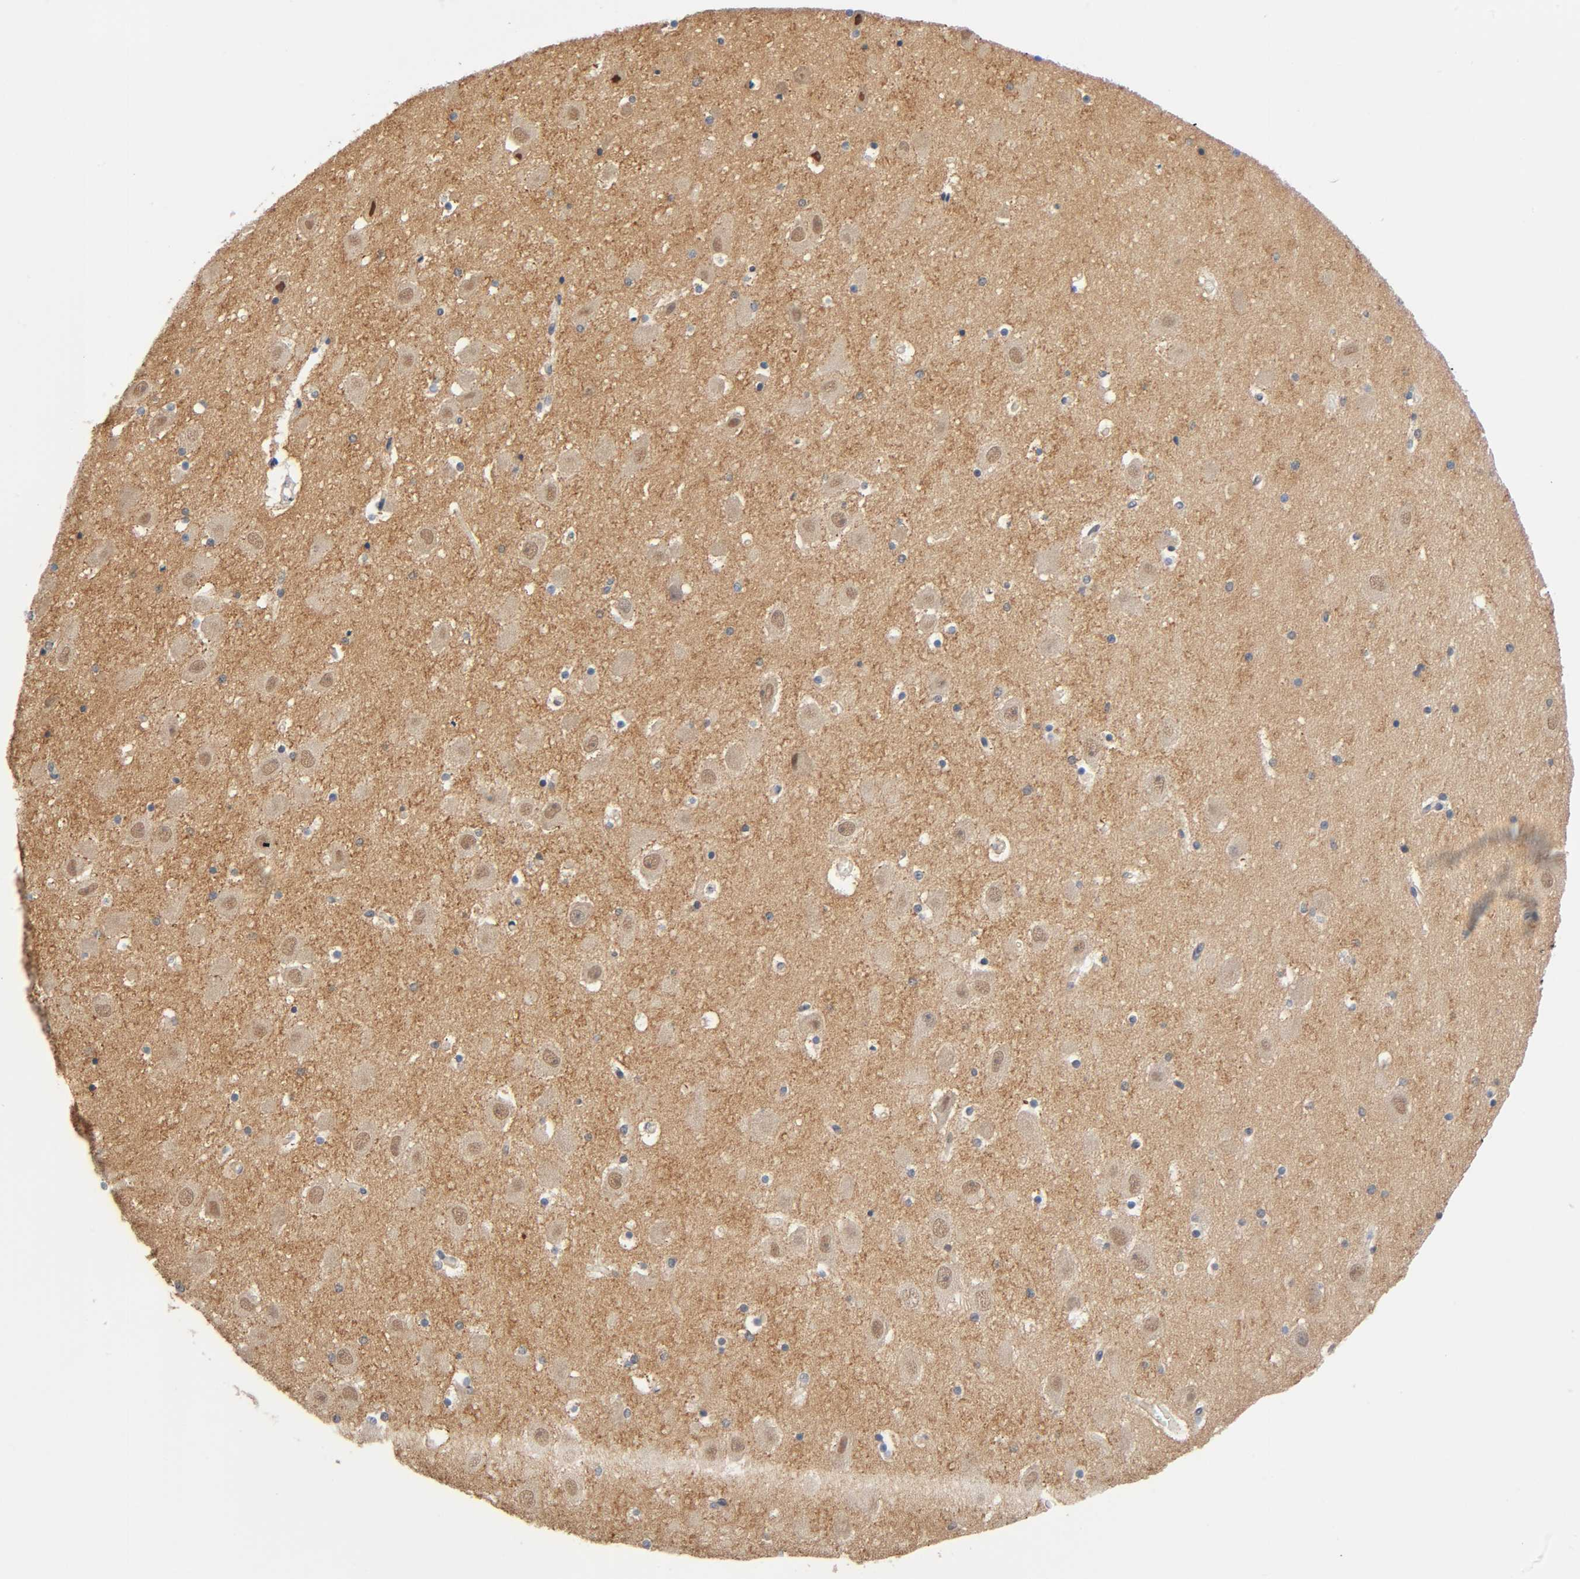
{"staining": {"intensity": "moderate", "quantity": "25%-75%", "location": "nuclear"}, "tissue": "hippocampus", "cell_type": "Neuronal cells", "image_type": "normal", "snomed": [{"axis": "morphology", "description": "Normal tissue, NOS"}, {"axis": "topography", "description": "Hippocampus"}], "caption": "Protein staining of normal hippocampus reveals moderate nuclear expression in about 25%-75% of neuronal cells.", "gene": "PRKAB1", "patient": {"sex": "male", "age": 45}}